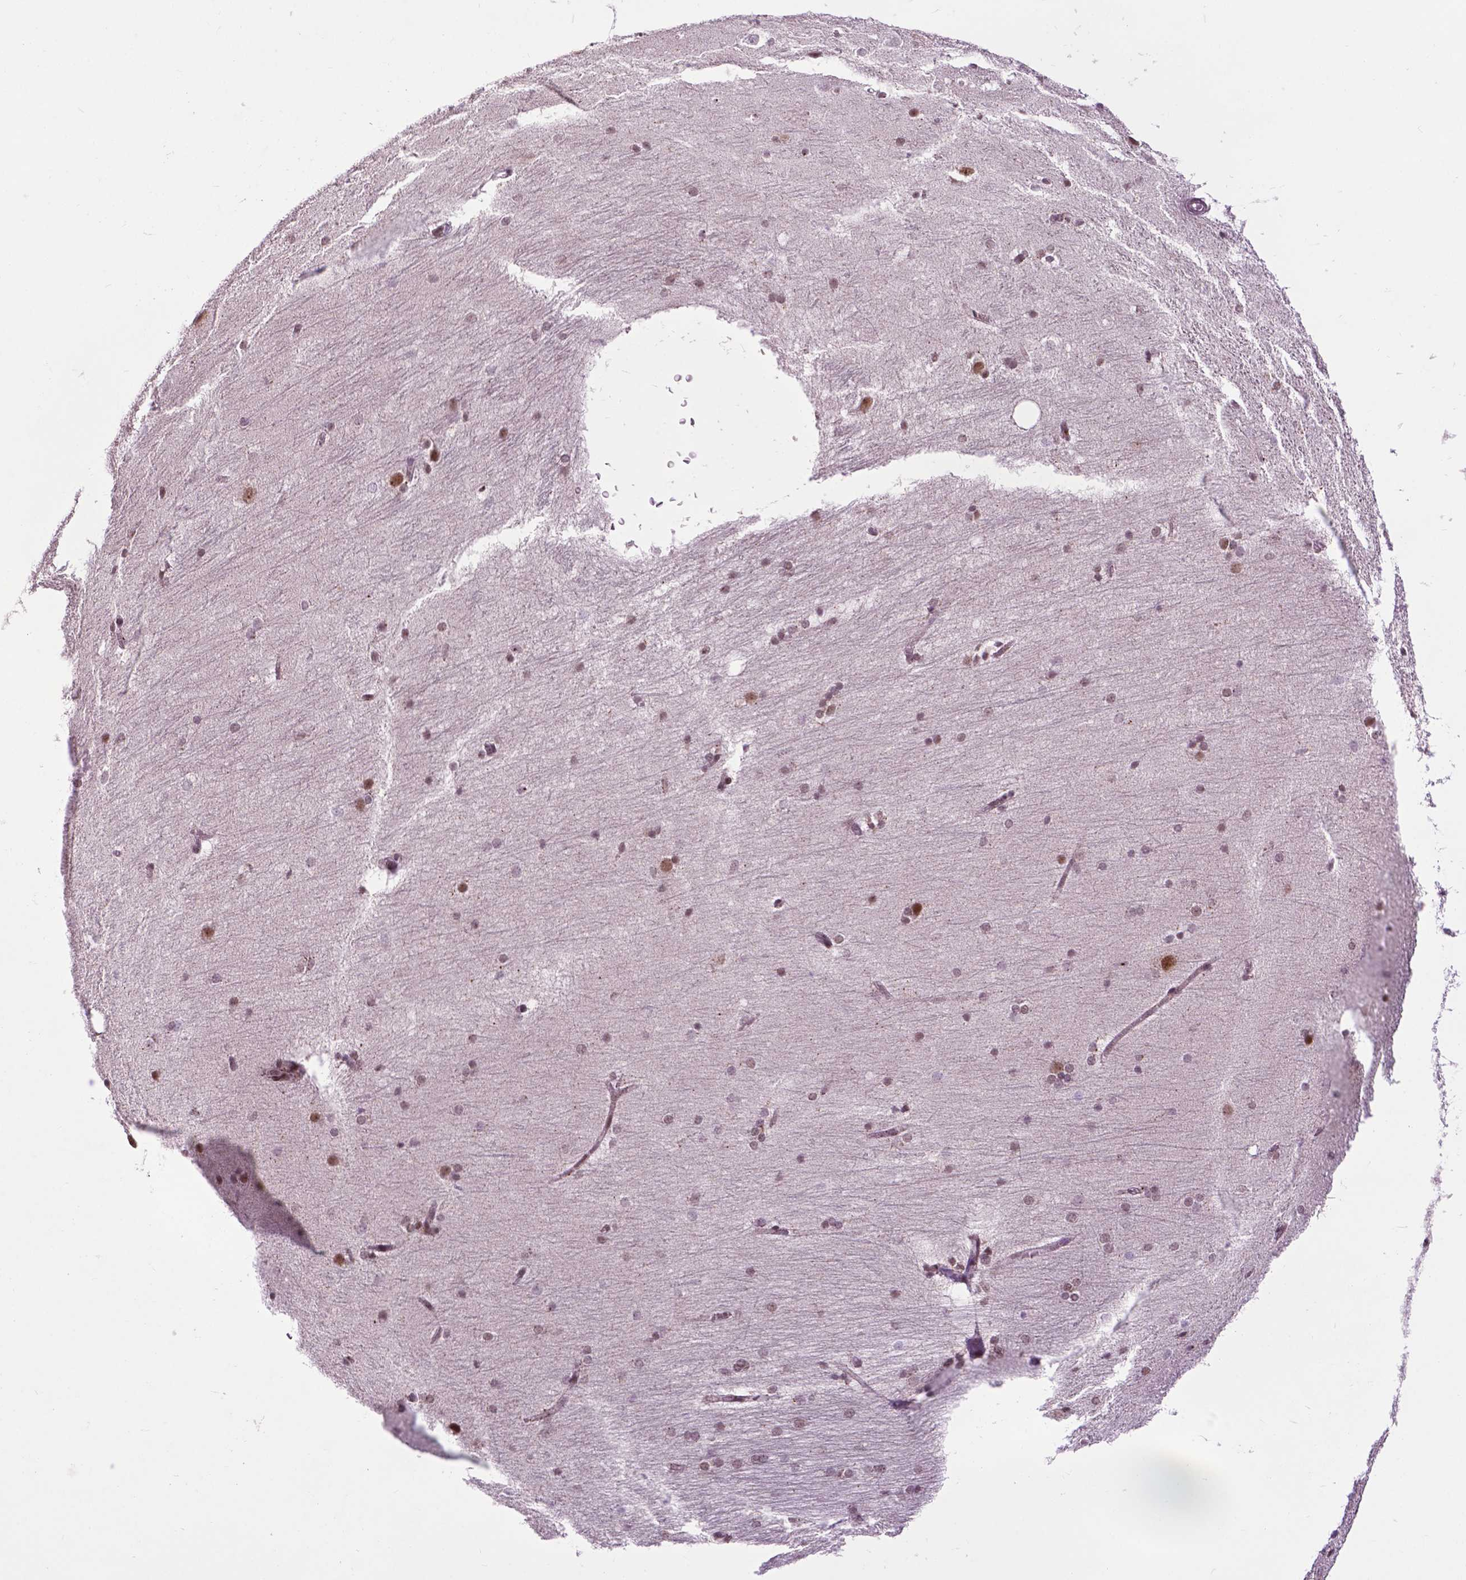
{"staining": {"intensity": "moderate", "quantity": "25%-75%", "location": "nuclear"}, "tissue": "hippocampus", "cell_type": "Glial cells", "image_type": "normal", "snomed": [{"axis": "morphology", "description": "Normal tissue, NOS"}, {"axis": "topography", "description": "Cerebral cortex"}, {"axis": "topography", "description": "Hippocampus"}], "caption": "Immunohistochemistry photomicrograph of normal hippocampus: human hippocampus stained using immunohistochemistry (IHC) shows medium levels of moderate protein expression localized specifically in the nuclear of glial cells, appearing as a nuclear brown color.", "gene": "EAF1", "patient": {"sex": "female", "age": 19}}